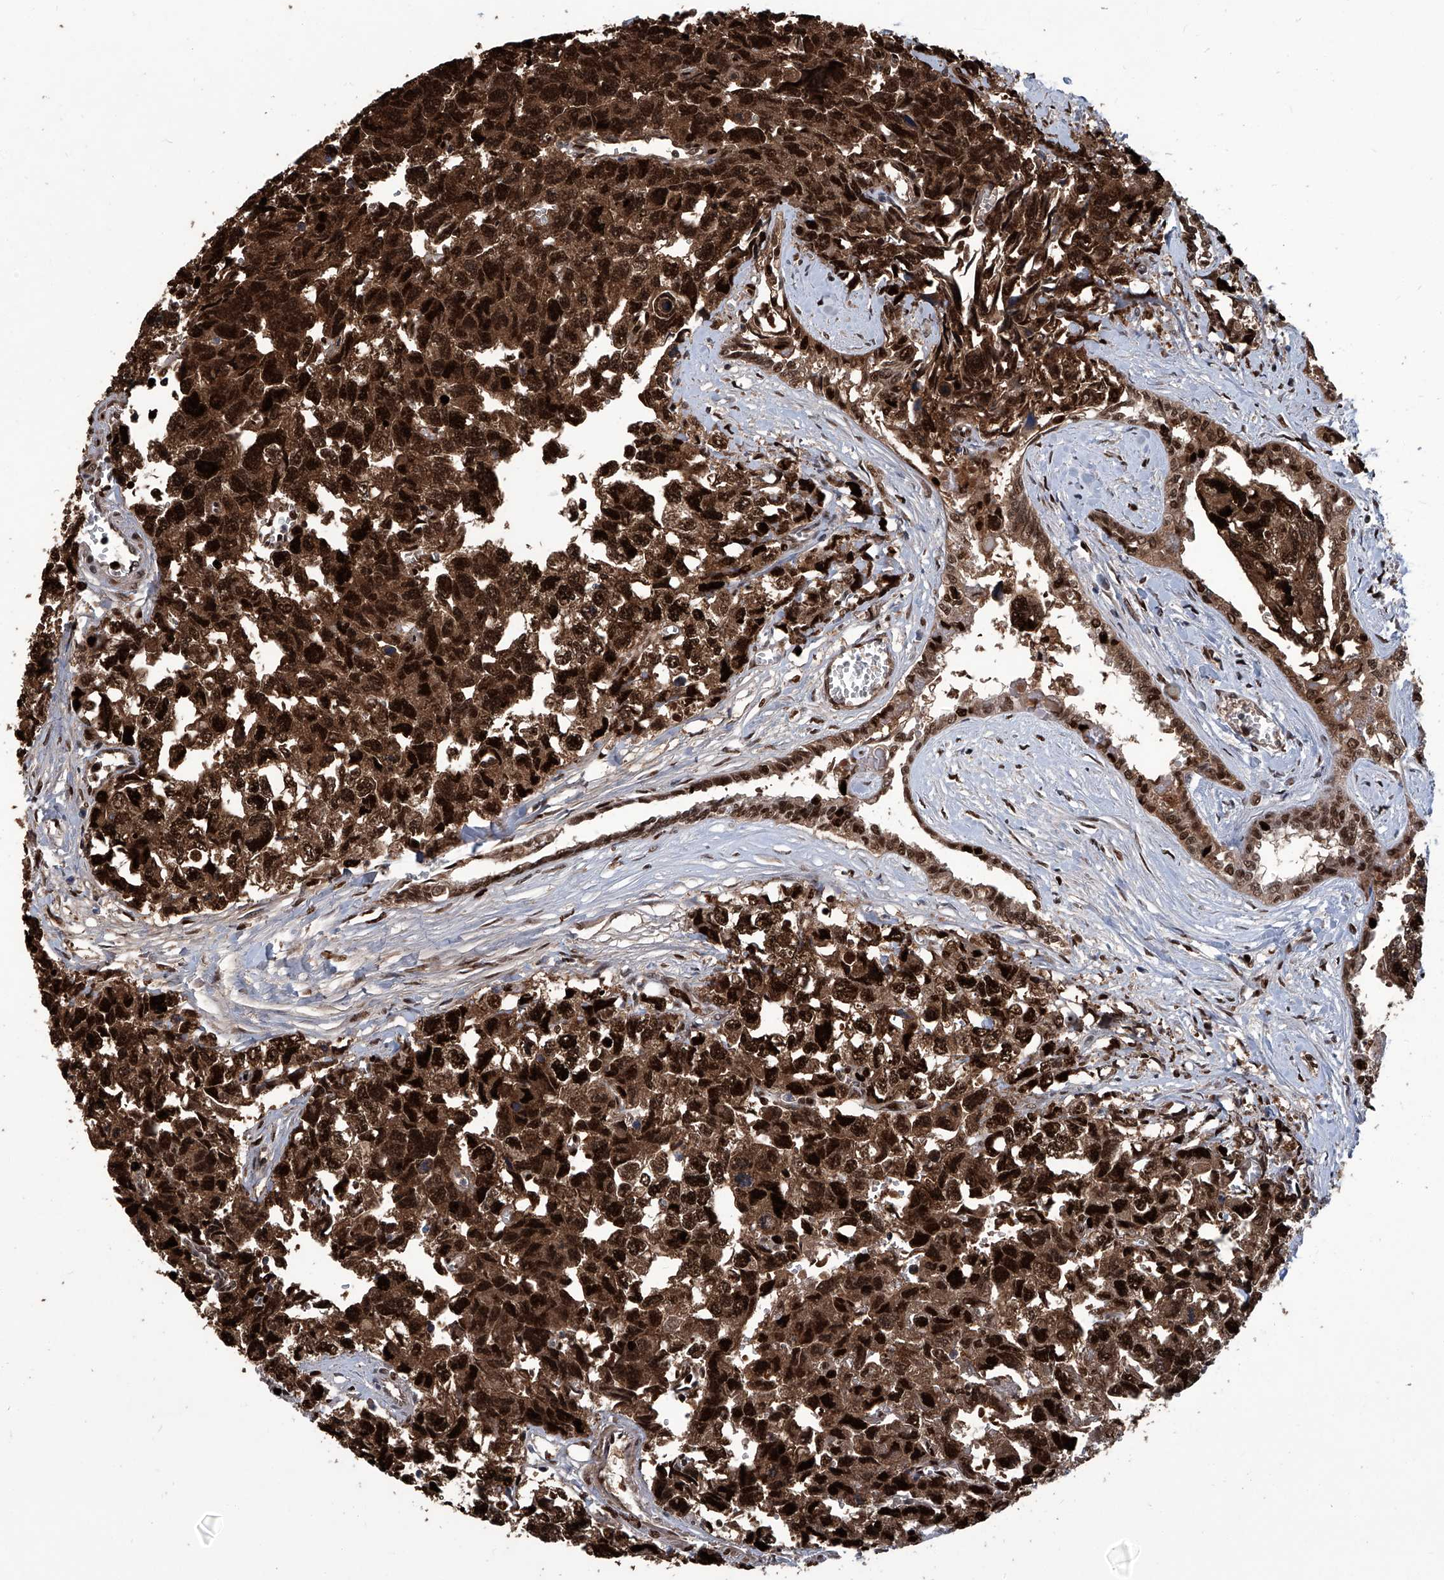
{"staining": {"intensity": "strong", "quantity": ">75%", "location": "cytoplasmic/membranous,nuclear"}, "tissue": "testis cancer", "cell_type": "Tumor cells", "image_type": "cancer", "snomed": [{"axis": "morphology", "description": "Carcinoma, Embryonal, NOS"}, {"axis": "topography", "description": "Testis"}], "caption": "Testis embryonal carcinoma tissue shows strong cytoplasmic/membranous and nuclear staining in about >75% of tumor cells, visualized by immunohistochemistry.", "gene": "PCNA", "patient": {"sex": "male", "age": 31}}